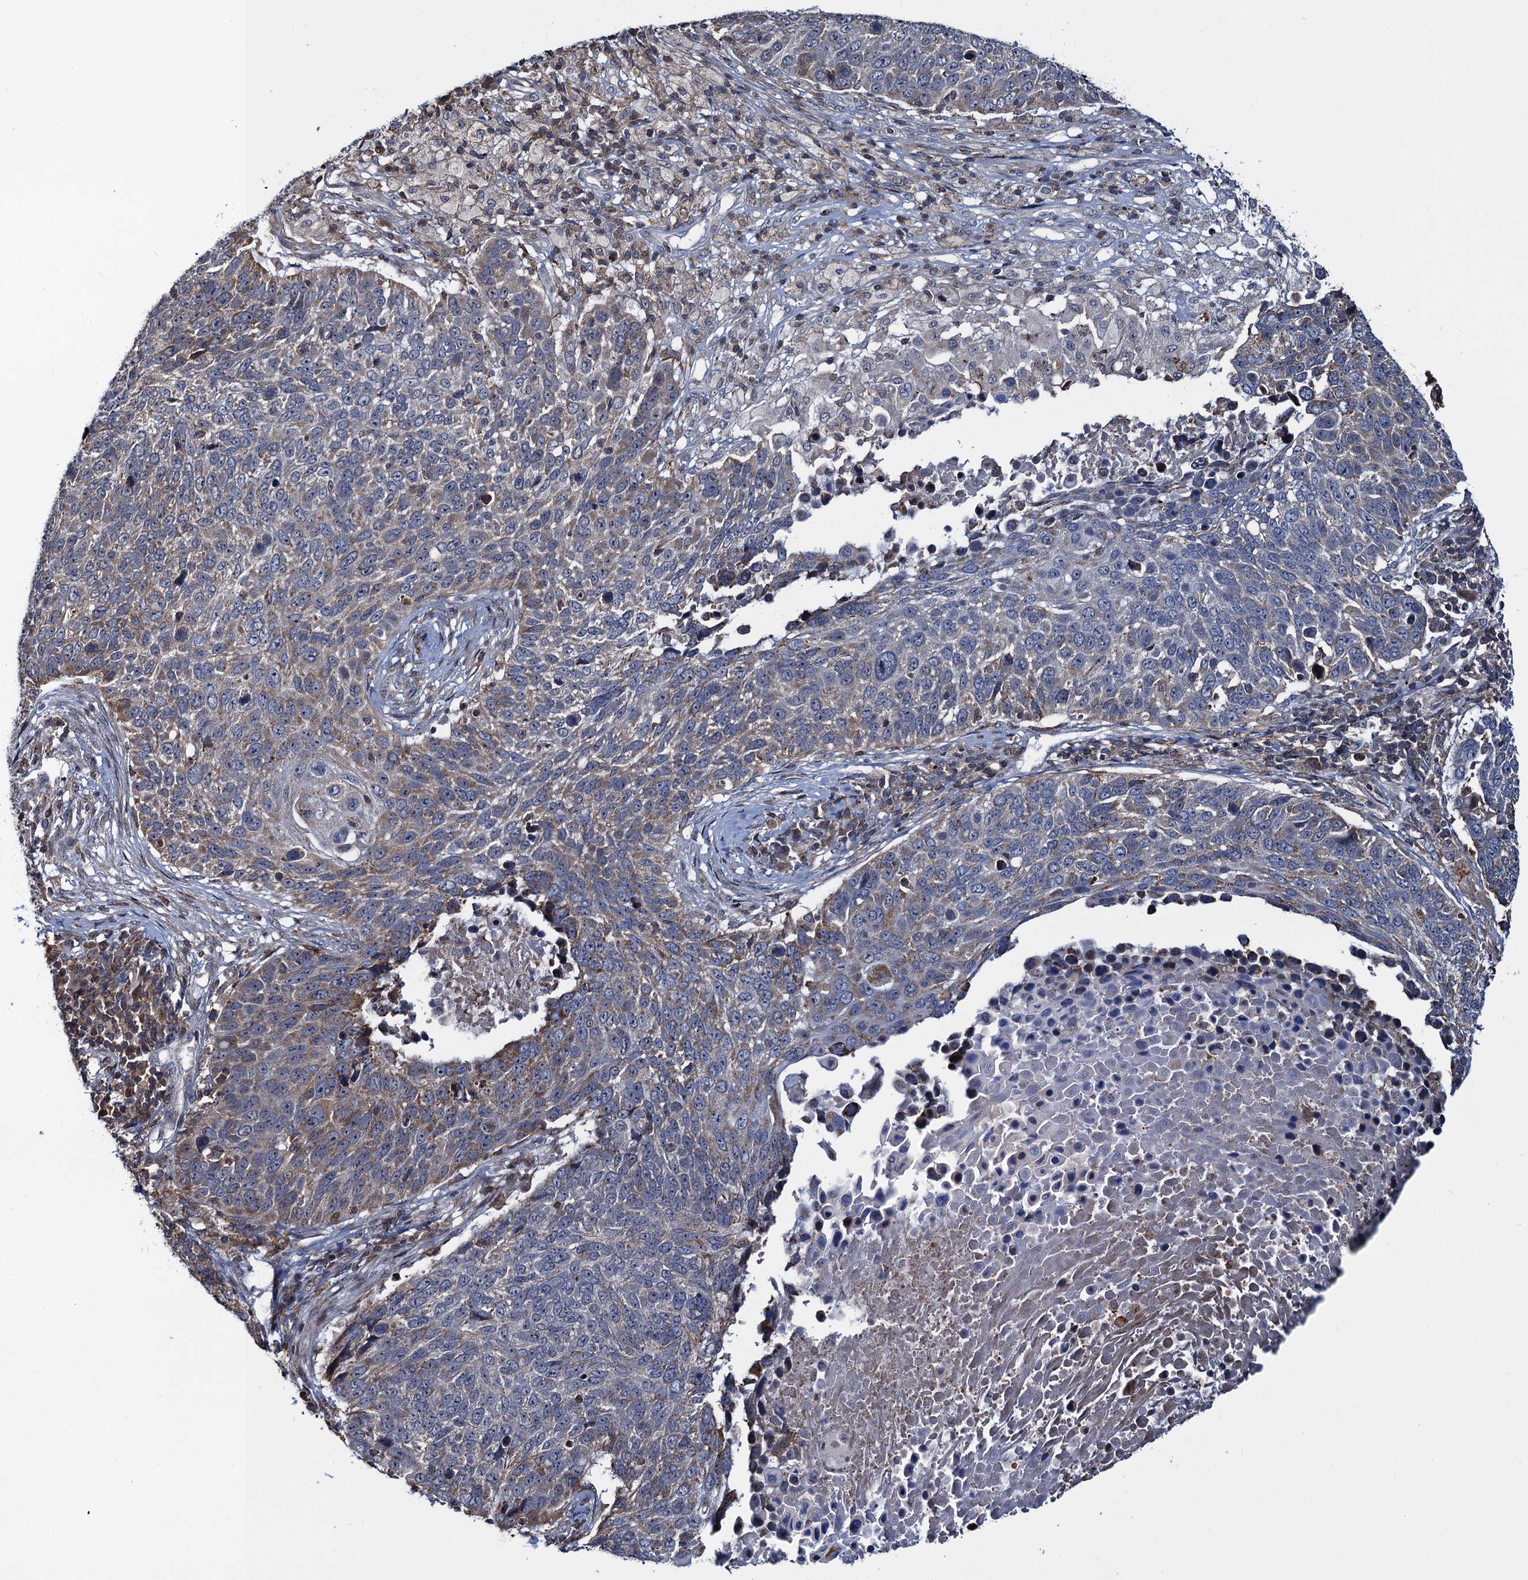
{"staining": {"intensity": "moderate", "quantity": "25%-75%", "location": "cytoplasmic/membranous"}, "tissue": "lung cancer", "cell_type": "Tumor cells", "image_type": "cancer", "snomed": [{"axis": "morphology", "description": "Normal tissue, NOS"}, {"axis": "morphology", "description": "Squamous cell carcinoma, NOS"}, {"axis": "topography", "description": "Lymph node"}, {"axis": "topography", "description": "Lung"}], "caption": "A high-resolution histopathology image shows immunohistochemistry (IHC) staining of lung squamous cell carcinoma, which shows moderate cytoplasmic/membranous positivity in approximately 25%-75% of tumor cells.", "gene": "CCDC102A", "patient": {"sex": "male", "age": 66}}